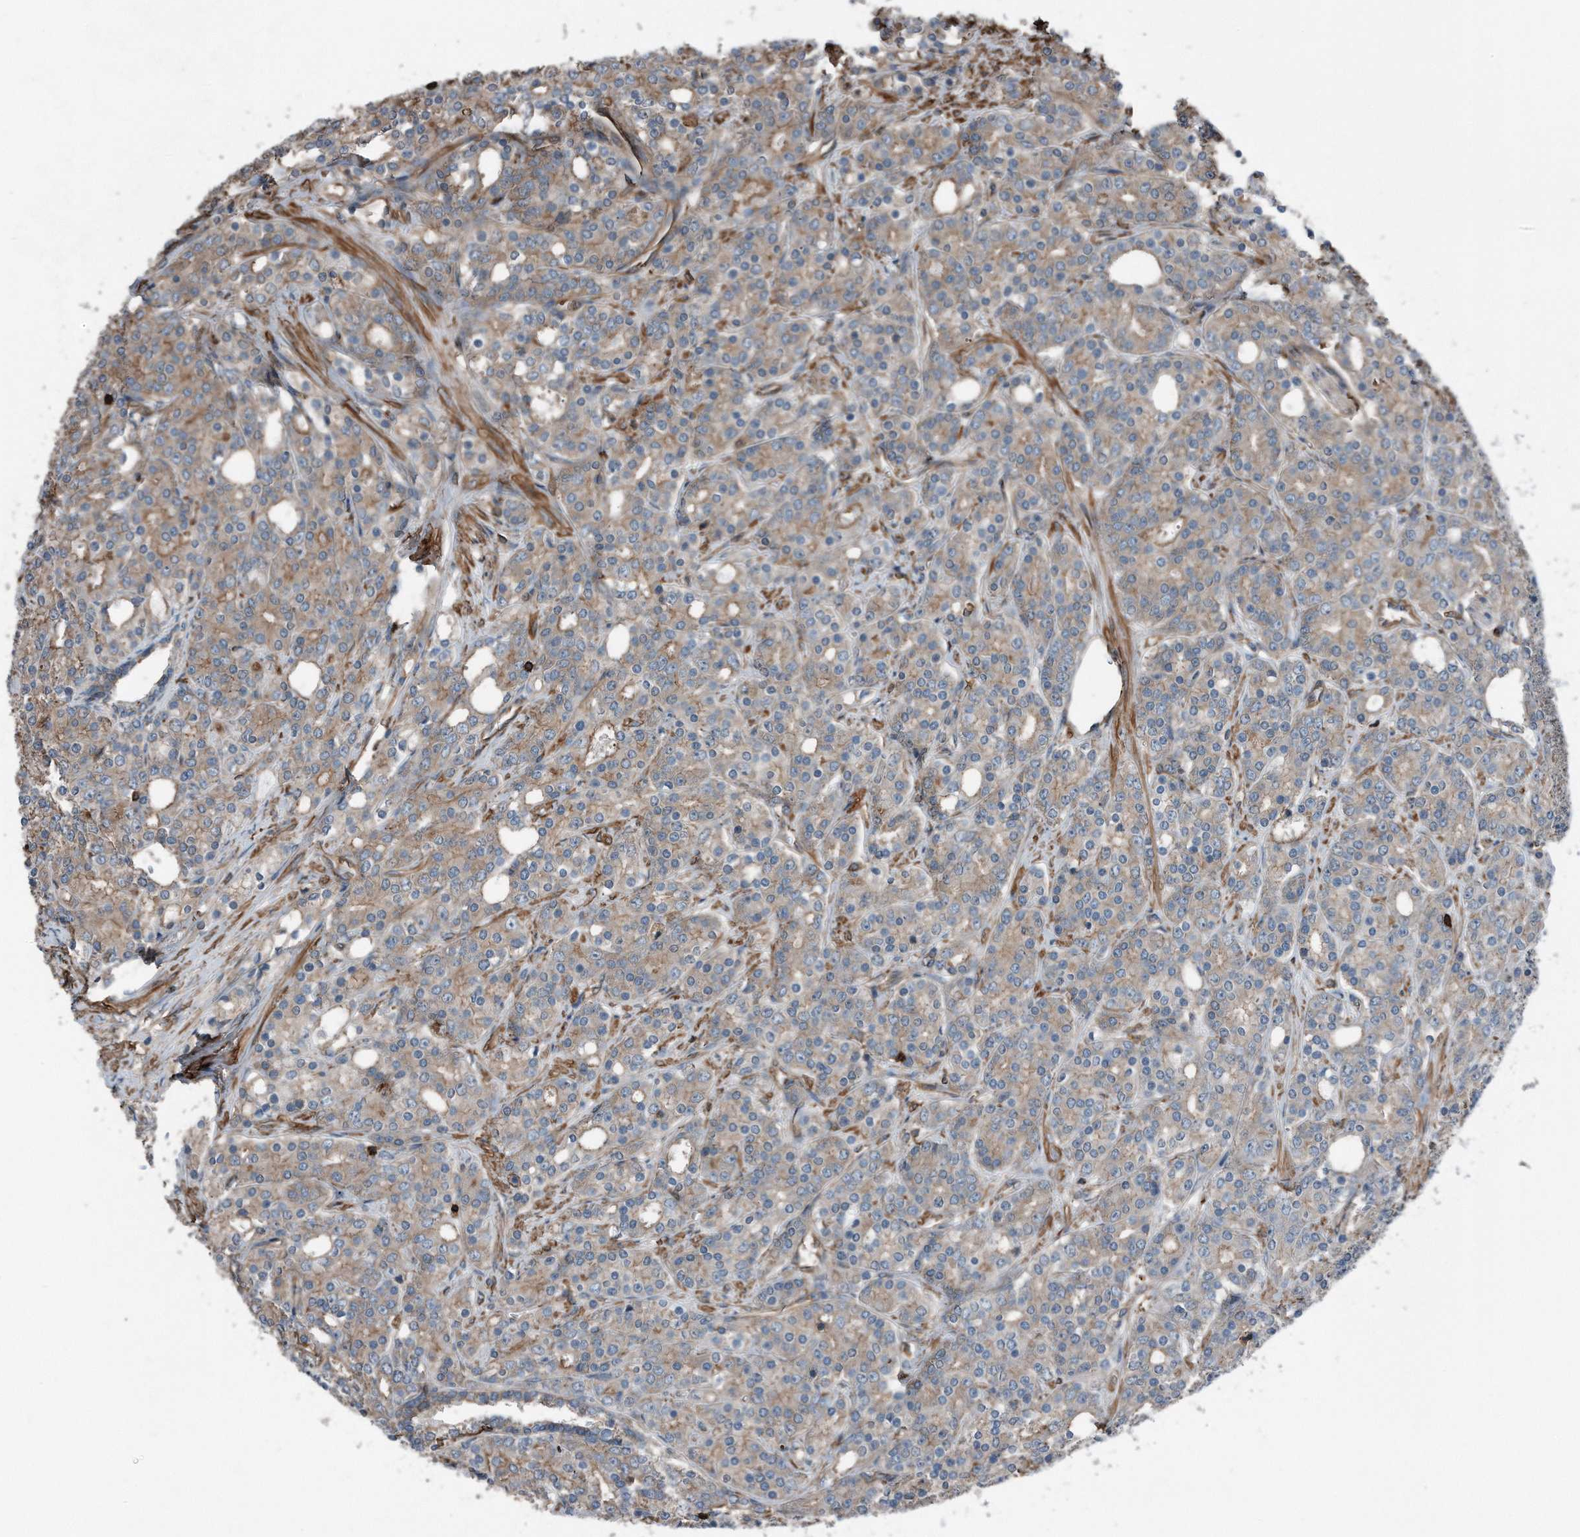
{"staining": {"intensity": "weak", "quantity": ">75%", "location": "cytoplasmic/membranous"}, "tissue": "prostate cancer", "cell_type": "Tumor cells", "image_type": "cancer", "snomed": [{"axis": "morphology", "description": "Adenocarcinoma, High grade"}, {"axis": "topography", "description": "Prostate"}], "caption": "High-magnification brightfield microscopy of prostate cancer (high-grade adenocarcinoma) stained with DAB (brown) and counterstained with hematoxylin (blue). tumor cells exhibit weak cytoplasmic/membranous expression is present in about>75% of cells.", "gene": "RSPO3", "patient": {"sex": "male", "age": 62}}